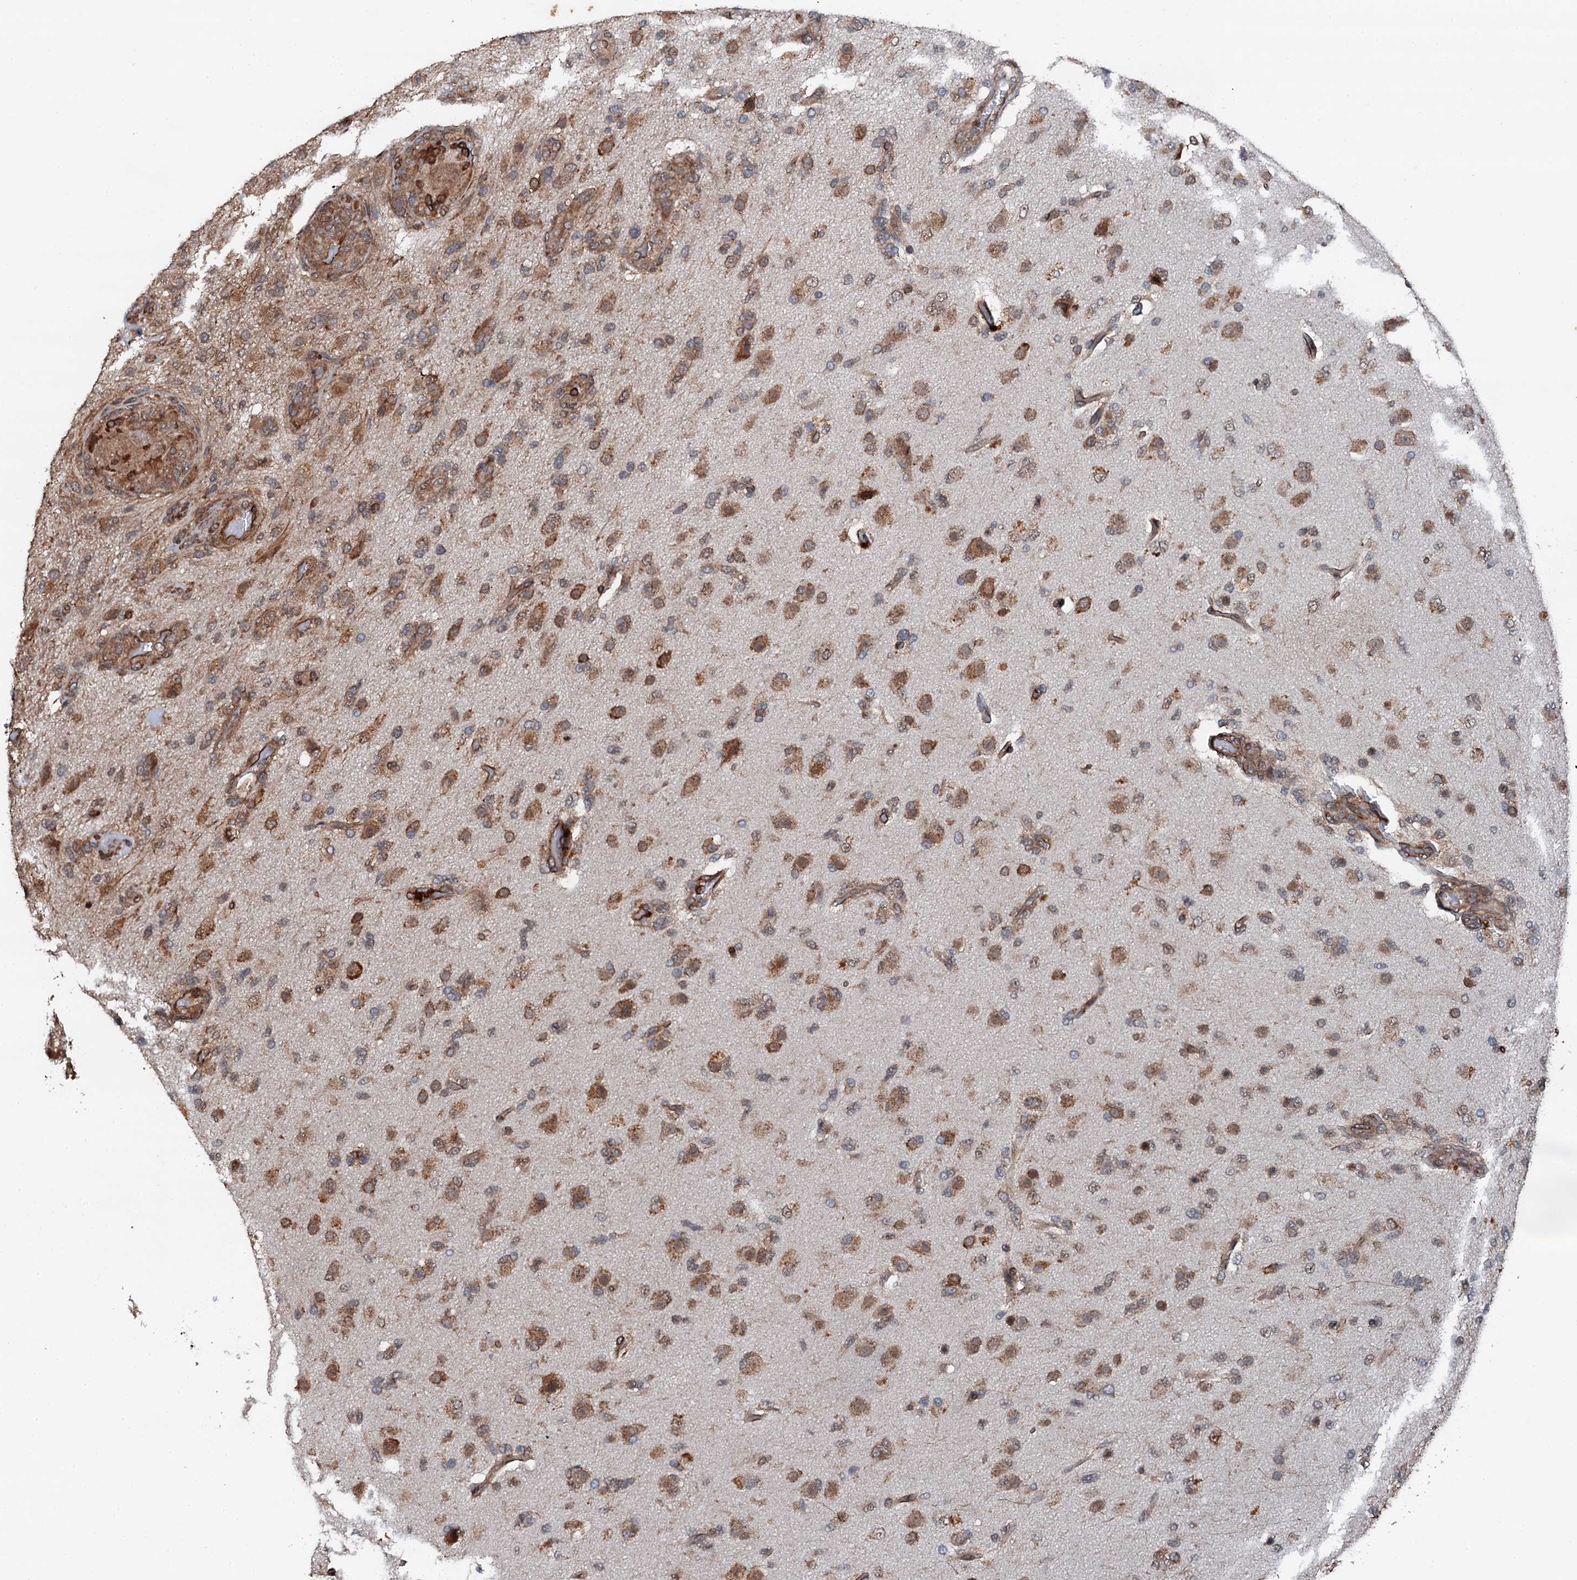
{"staining": {"intensity": "moderate", "quantity": ">75%", "location": "cytoplasmic/membranous"}, "tissue": "glioma", "cell_type": "Tumor cells", "image_type": "cancer", "snomed": [{"axis": "morphology", "description": "Glioma, malignant, High grade"}, {"axis": "topography", "description": "Brain"}], "caption": "Protein expression analysis of glioma displays moderate cytoplasmic/membranous positivity in approximately >75% of tumor cells. (DAB = brown stain, brightfield microscopy at high magnification).", "gene": "EDC4", "patient": {"sex": "female", "age": 74}}